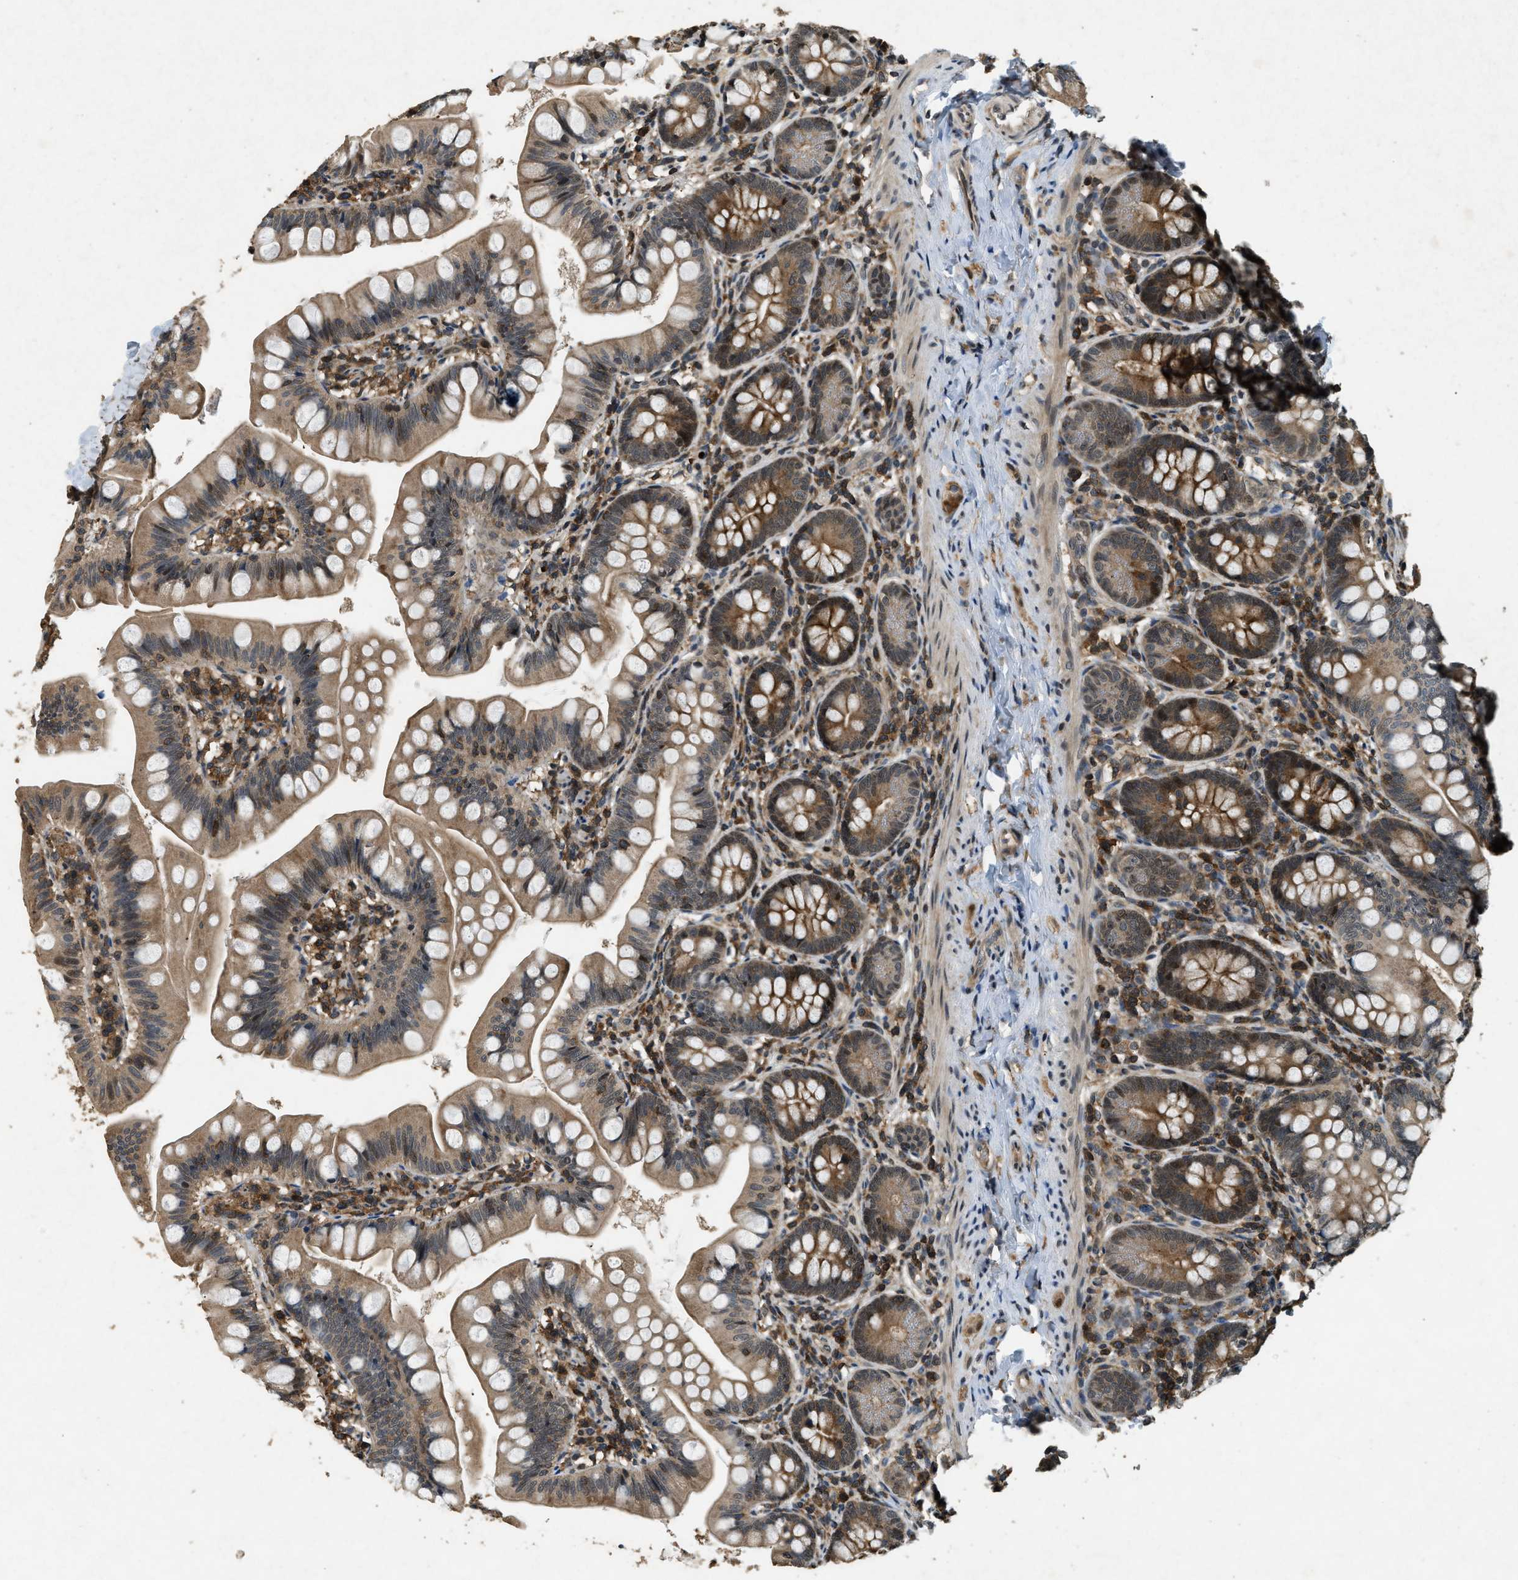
{"staining": {"intensity": "strong", "quantity": ">75%", "location": "cytoplasmic/membranous"}, "tissue": "small intestine", "cell_type": "Glandular cells", "image_type": "normal", "snomed": [{"axis": "morphology", "description": "Normal tissue, NOS"}, {"axis": "topography", "description": "Small intestine"}], "caption": "Immunohistochemistry (IHC) staining of unremarkable small intestine, which exhibits high levels of strong cytoplasmic/membranous staining in about >75% of glandular cells indicating strong cytoplasmic/membranous protein expression. The staining was performed using DAB (3,3'-diaminobenzidine) (brown) for protein detection and nuclei were counterstained in hematoxylin (blue).", "gene": "RNF141", "patient": {"sex": "male", "age": 7}}